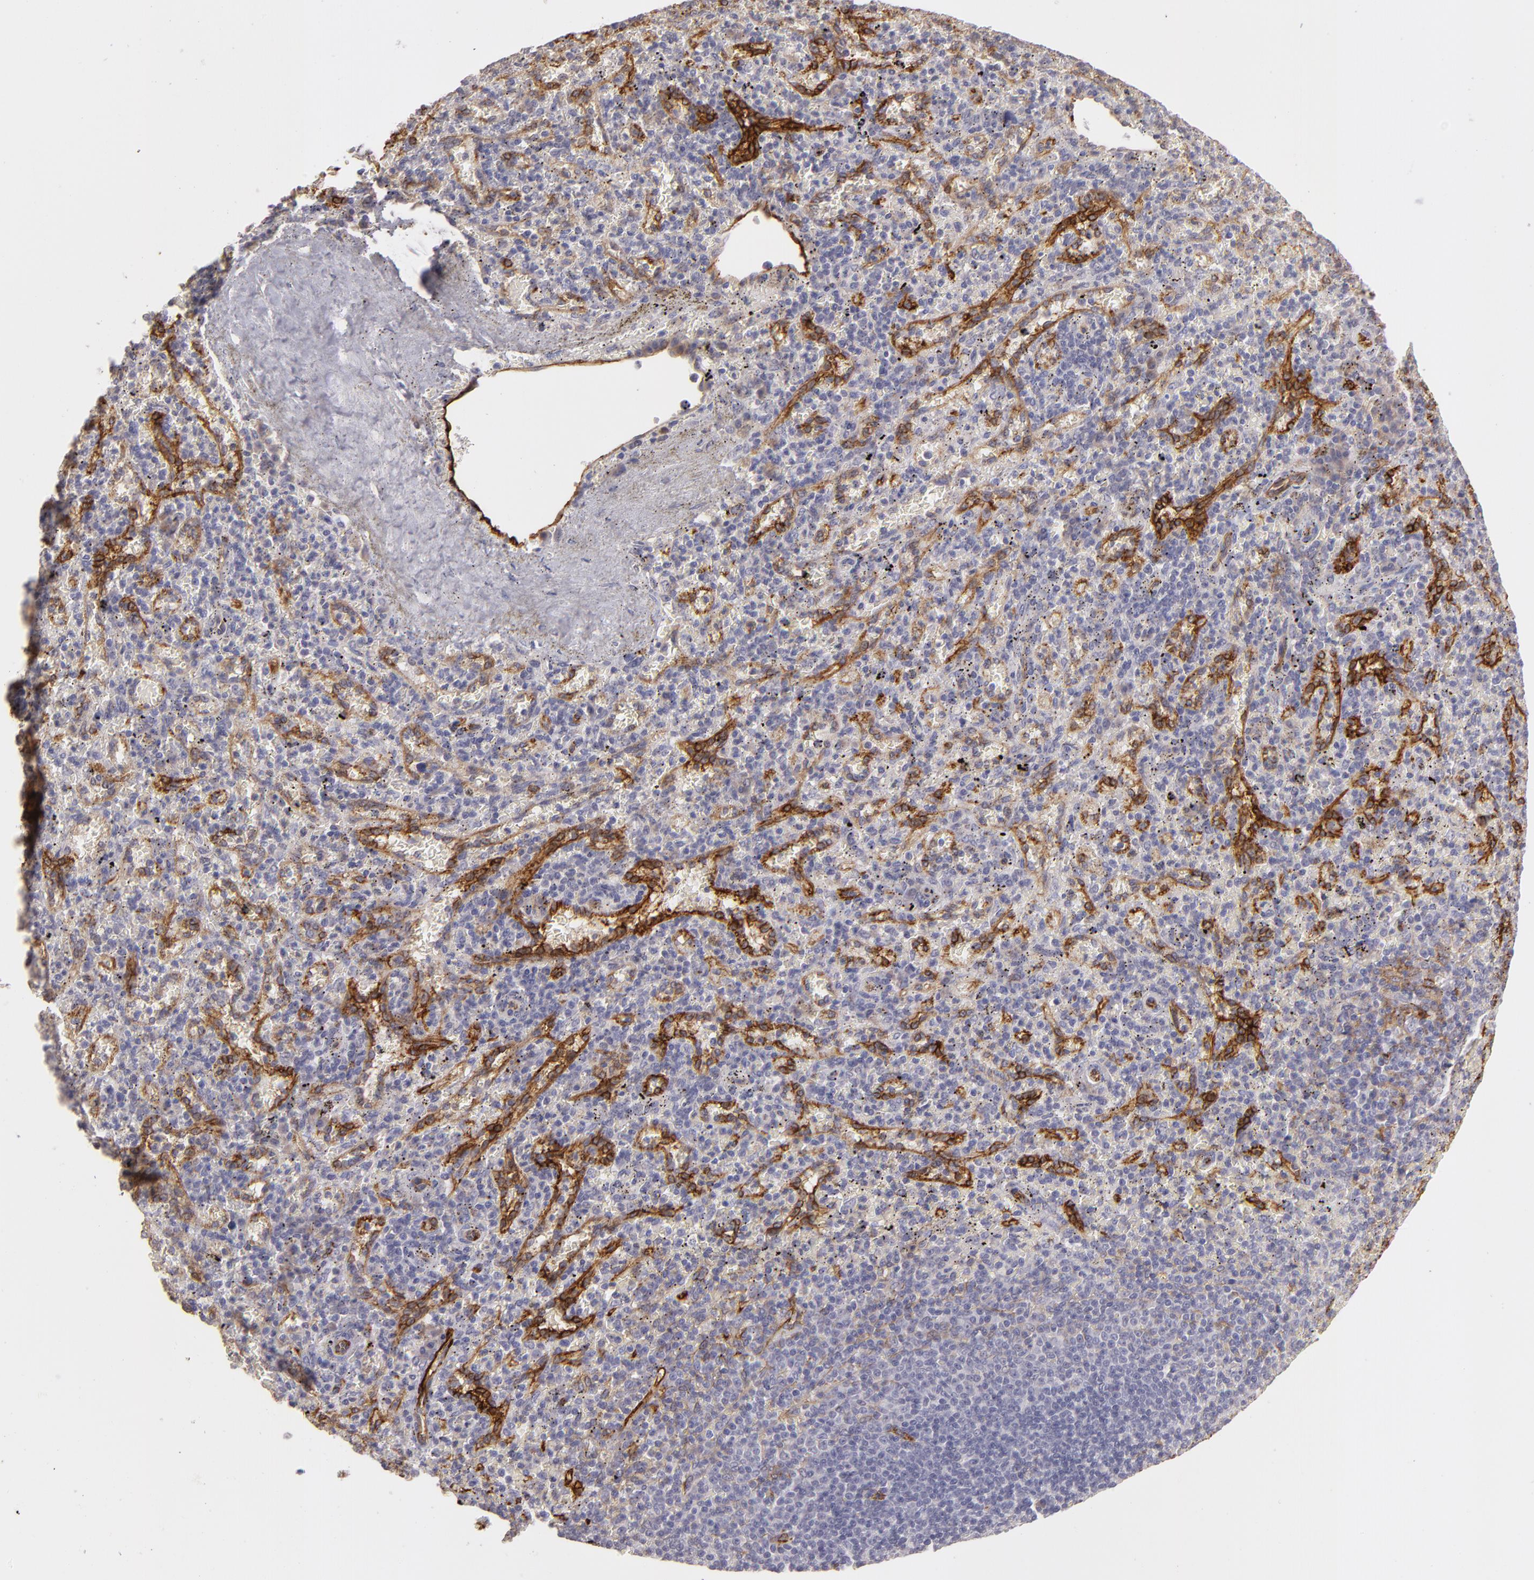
{"staining": {"intensity": "weak", "quantity": "<25%", "location": "cytoplasmic/membranous"}, "tissue": "spleen", "cell_type": "Cells in red pulp", "image_type": "normal", "snomed": [{"axis": "morphology", "description": "Normal tissue, NOS"}, {"axis": "topography", "description": "Spleen"}], "caption": "Protein analysis of normal spleen demonstrates no significant expression in cells in red pulp.", "gene": "THBD", "patient": {"sex": "female", "age": 43}}